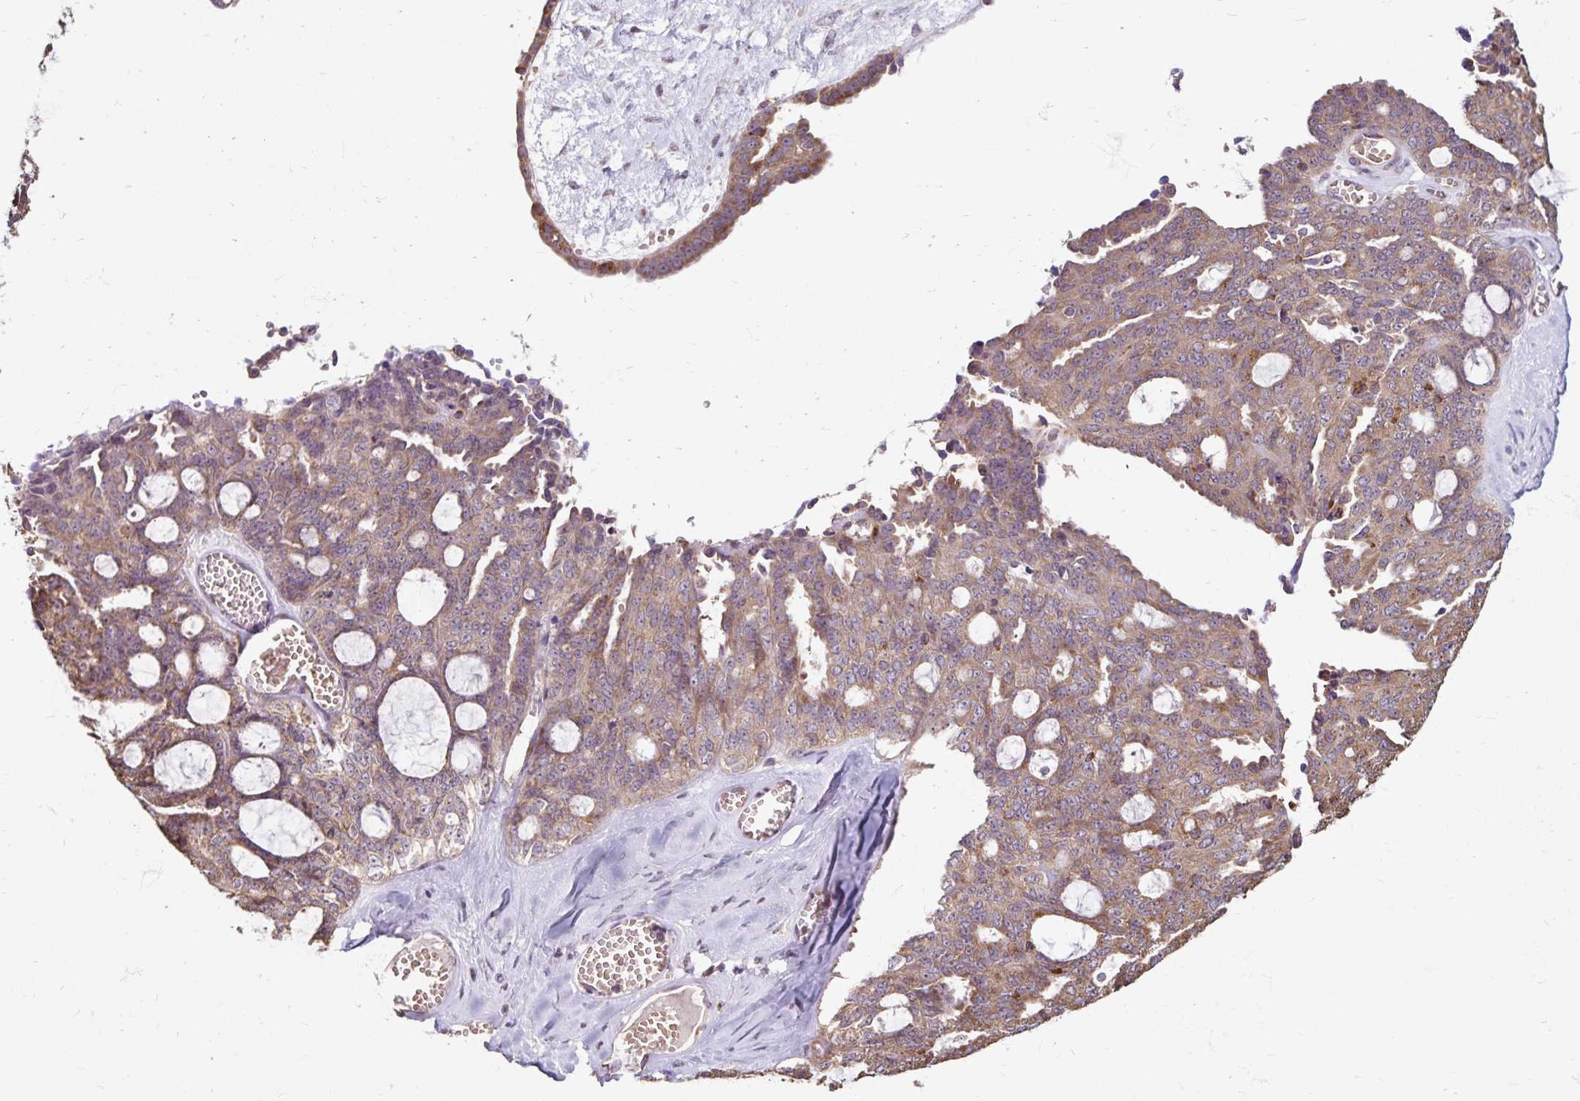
{"staining": {"intensity": "moderate", "quantity": ">75%", "location": "cytoplasmic/membranous"}, "tissue": "ovarian cancer", "cell_type": "Tumor cells", "image_type": "cancer", "snomed": [{"axis": "morphology", "description": "Cystadenocarcinoma, serous, NOS"}, {"axis": "topography", "description": "Ovary"}], "caption": "Serous cystadenocarcinoma (ovarian) stained with DAB (3,3'-diaminobenzidine) IHC demonstrates medium levels of moderate cytoplasmic/membranous positivity in approximately >75% of tumor cells.", "gene": "EMC10", "patient": {"sex": "female", "age": 71}}